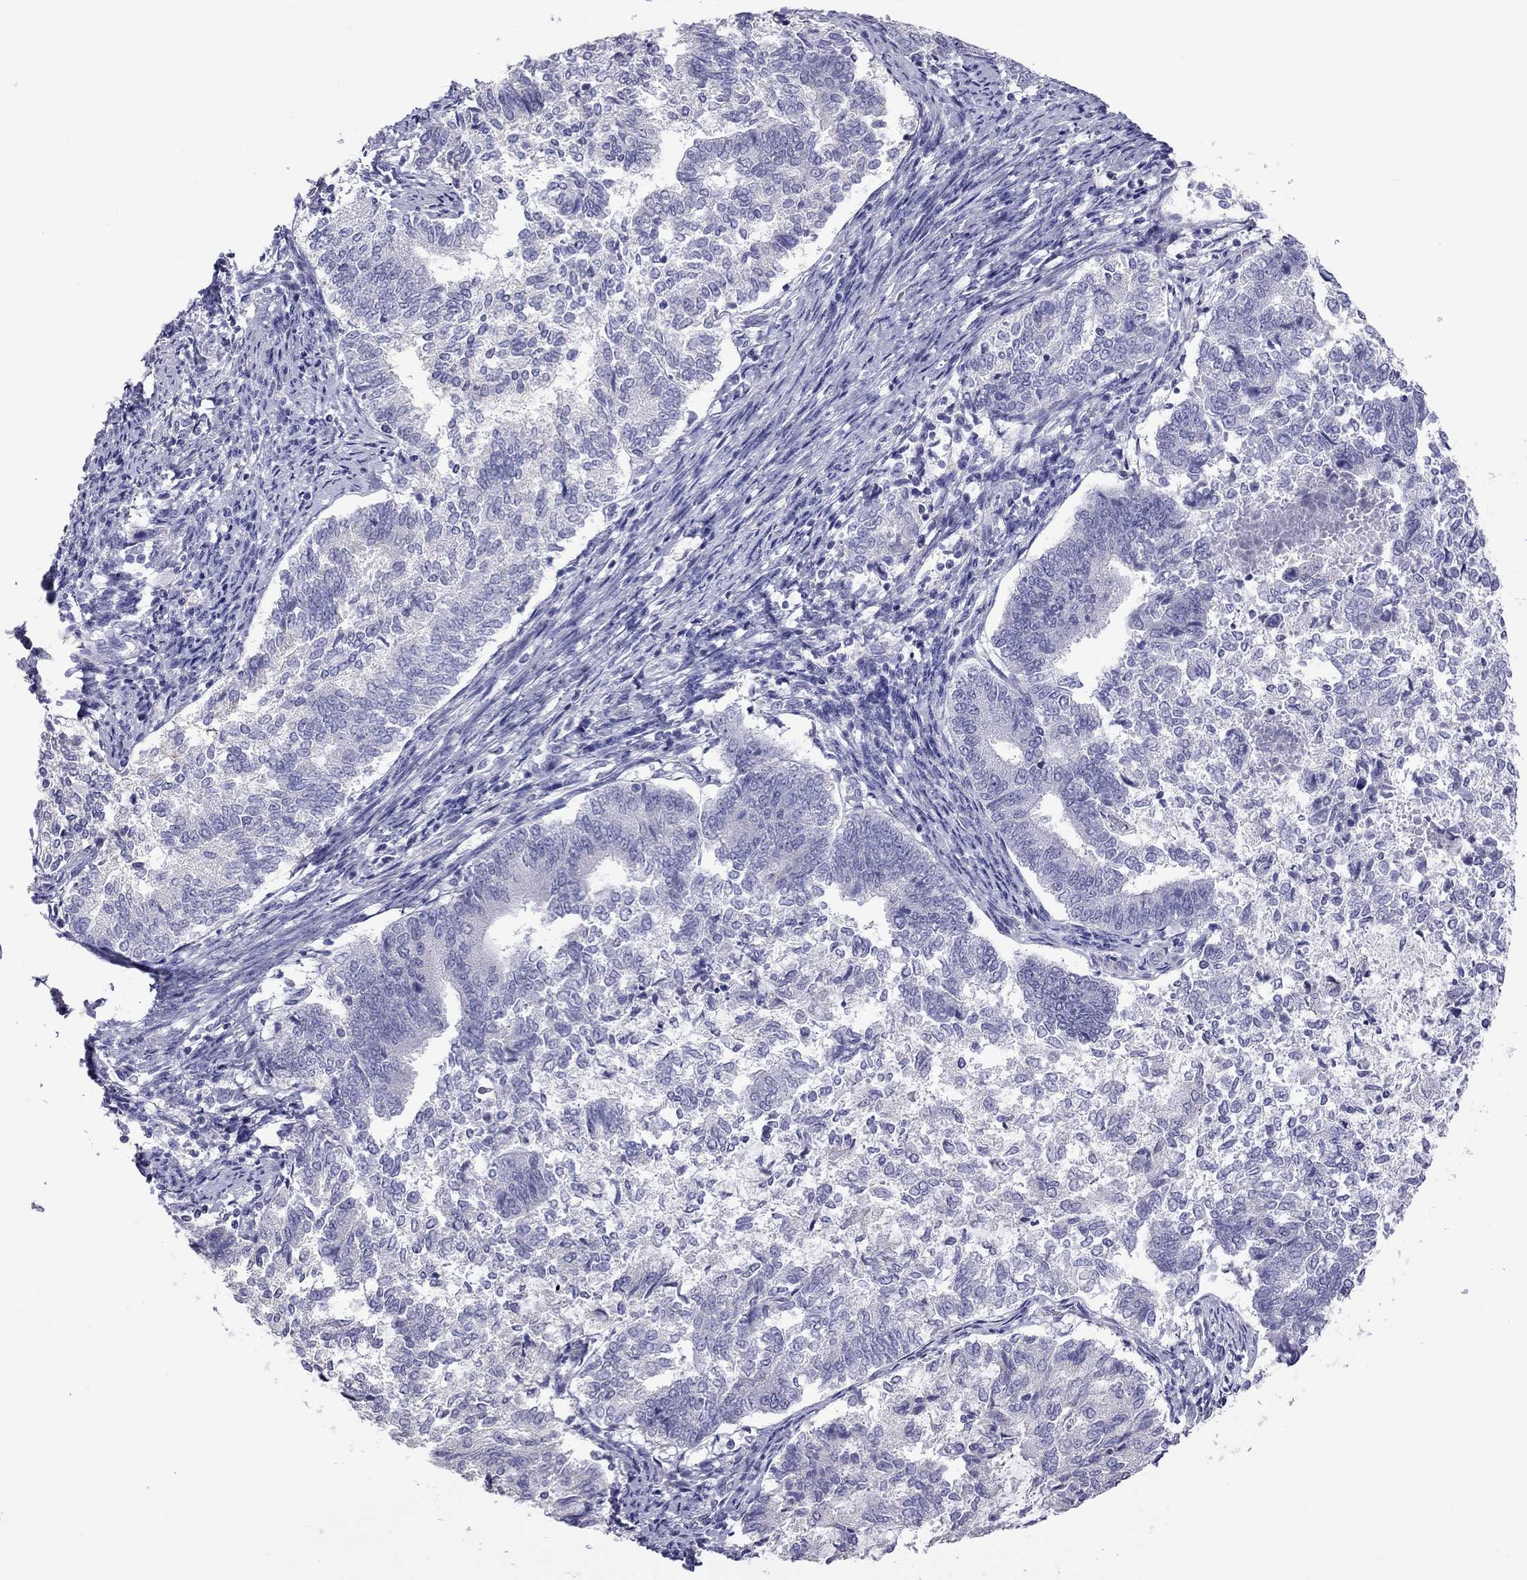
{"staining": {"intensity": "negative", "quantity": "none", "location": "none"}, "tissue": "endometrial cancer", "cell_type": "Tumor cells", "image_type": "cancer", "snomed": [{"axis": "morphology", "description": "Adenocarcinoma, NOS"}, {"axis": "topography", "description": "Endometrium"}], "caption": "IHC photomicrograph of neoplastic tissue: human adenocarcinoma (endometrial) stained with DAB reveals no significant protein positivity in tumor cells. The staining is performed using DAB brown chromogen with nuclei counter-stained in using hematoxylin.", "gene": "PPP1R3A", "patient": {"sex": "female", "age": 65}}